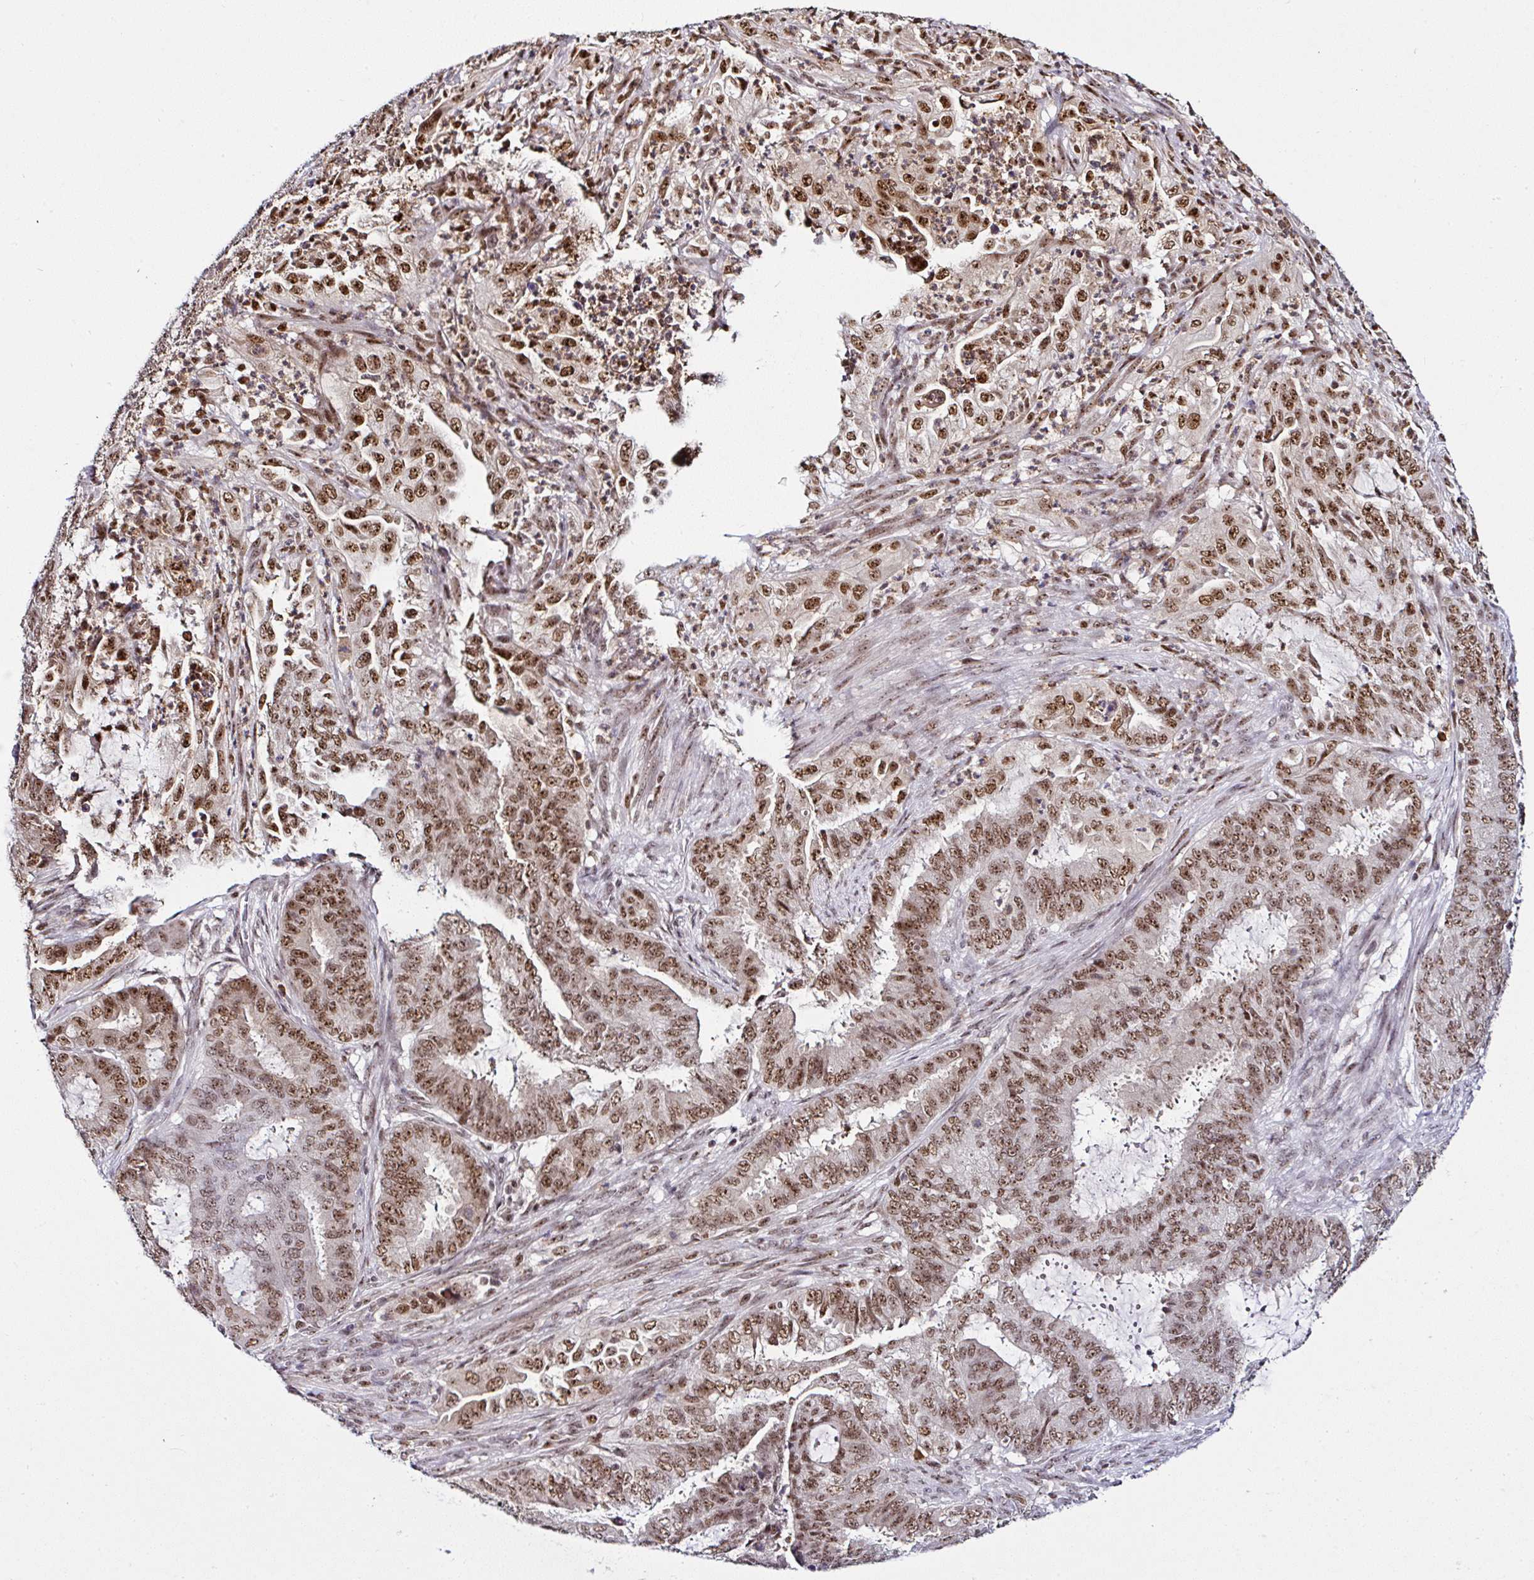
{"staining": {"intensity": "moderate", "quantity": ">75%", "location": "nuclear"}, "tissue": "endometrial cancer", "cell_type": "Tumor cells", "image_type": "cancer", "snomed": [{"axis": "morphology", "description": "Adenocarcinoma, NOS"}, {"axis": "topography", "description": "Endometrium"}], "caption": "The photomicrograph displays a brown stain indicating the presence of a protein in the nuclear of tumor cells in endometrial cancer (adenocarcinoma).", "gene": "PTPN2", "patient": {"sex": "female", "age": 51}}